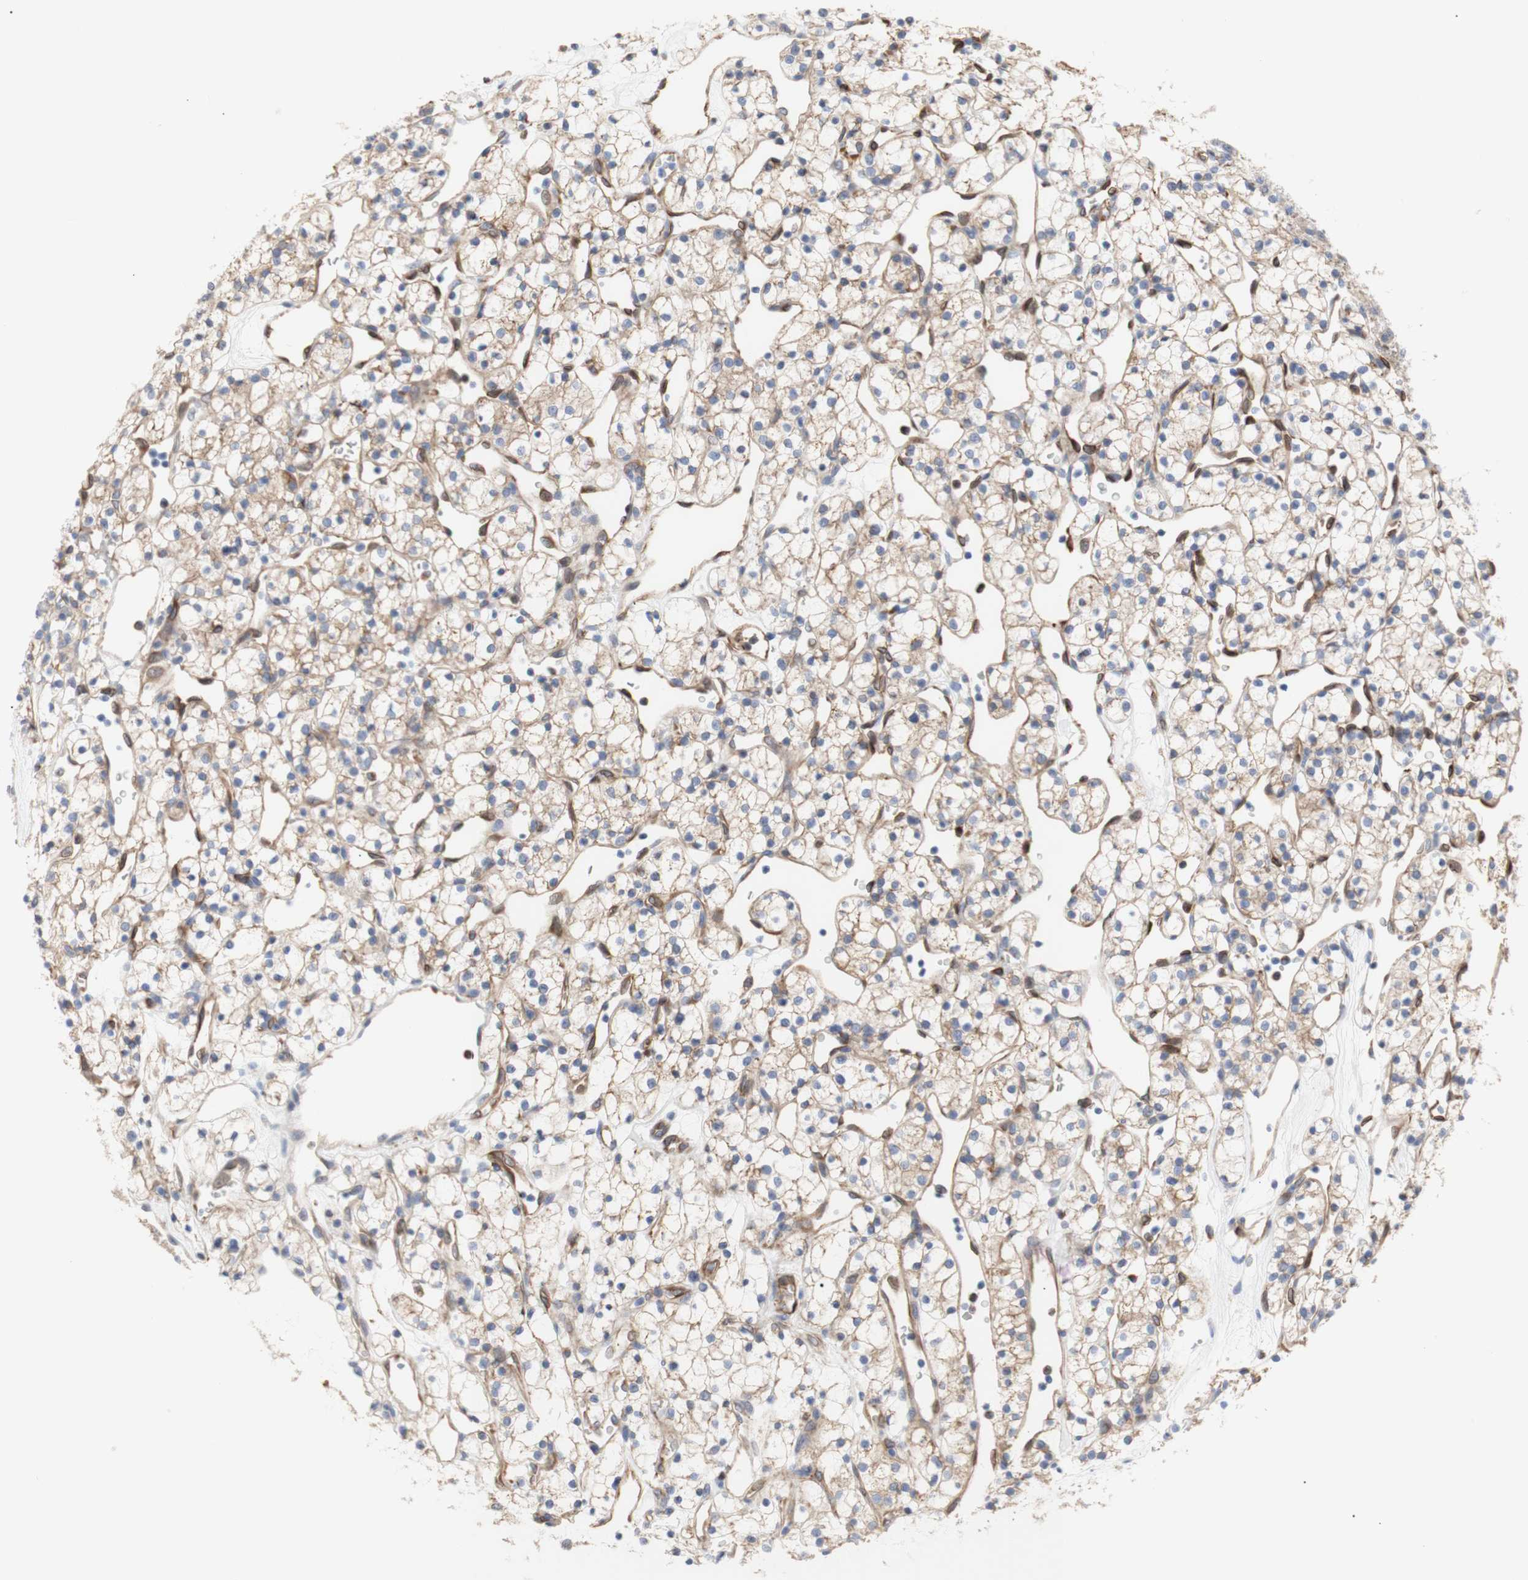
{"staining": {"intensity": "weak", "quantity": "<25%", "location": "cytoplasmic/membranous"}, "tissue": "renal cancer", "cell_type": "Tumor cells", "image_type": "cancer", "snomed": [{"axis": "morphology", "description": "Adenocarcinoma, NOS"}, {"axis": "topography", "description": "Kidney"}], "caption": "This is an immunohistochemistry (IHC) photomicrograph of human renal cancer (adenocarcinoma). There is no positivity in tumor cells.", "gene": "ERLIN1", "patient": {"sex": "female", "age": 60}}